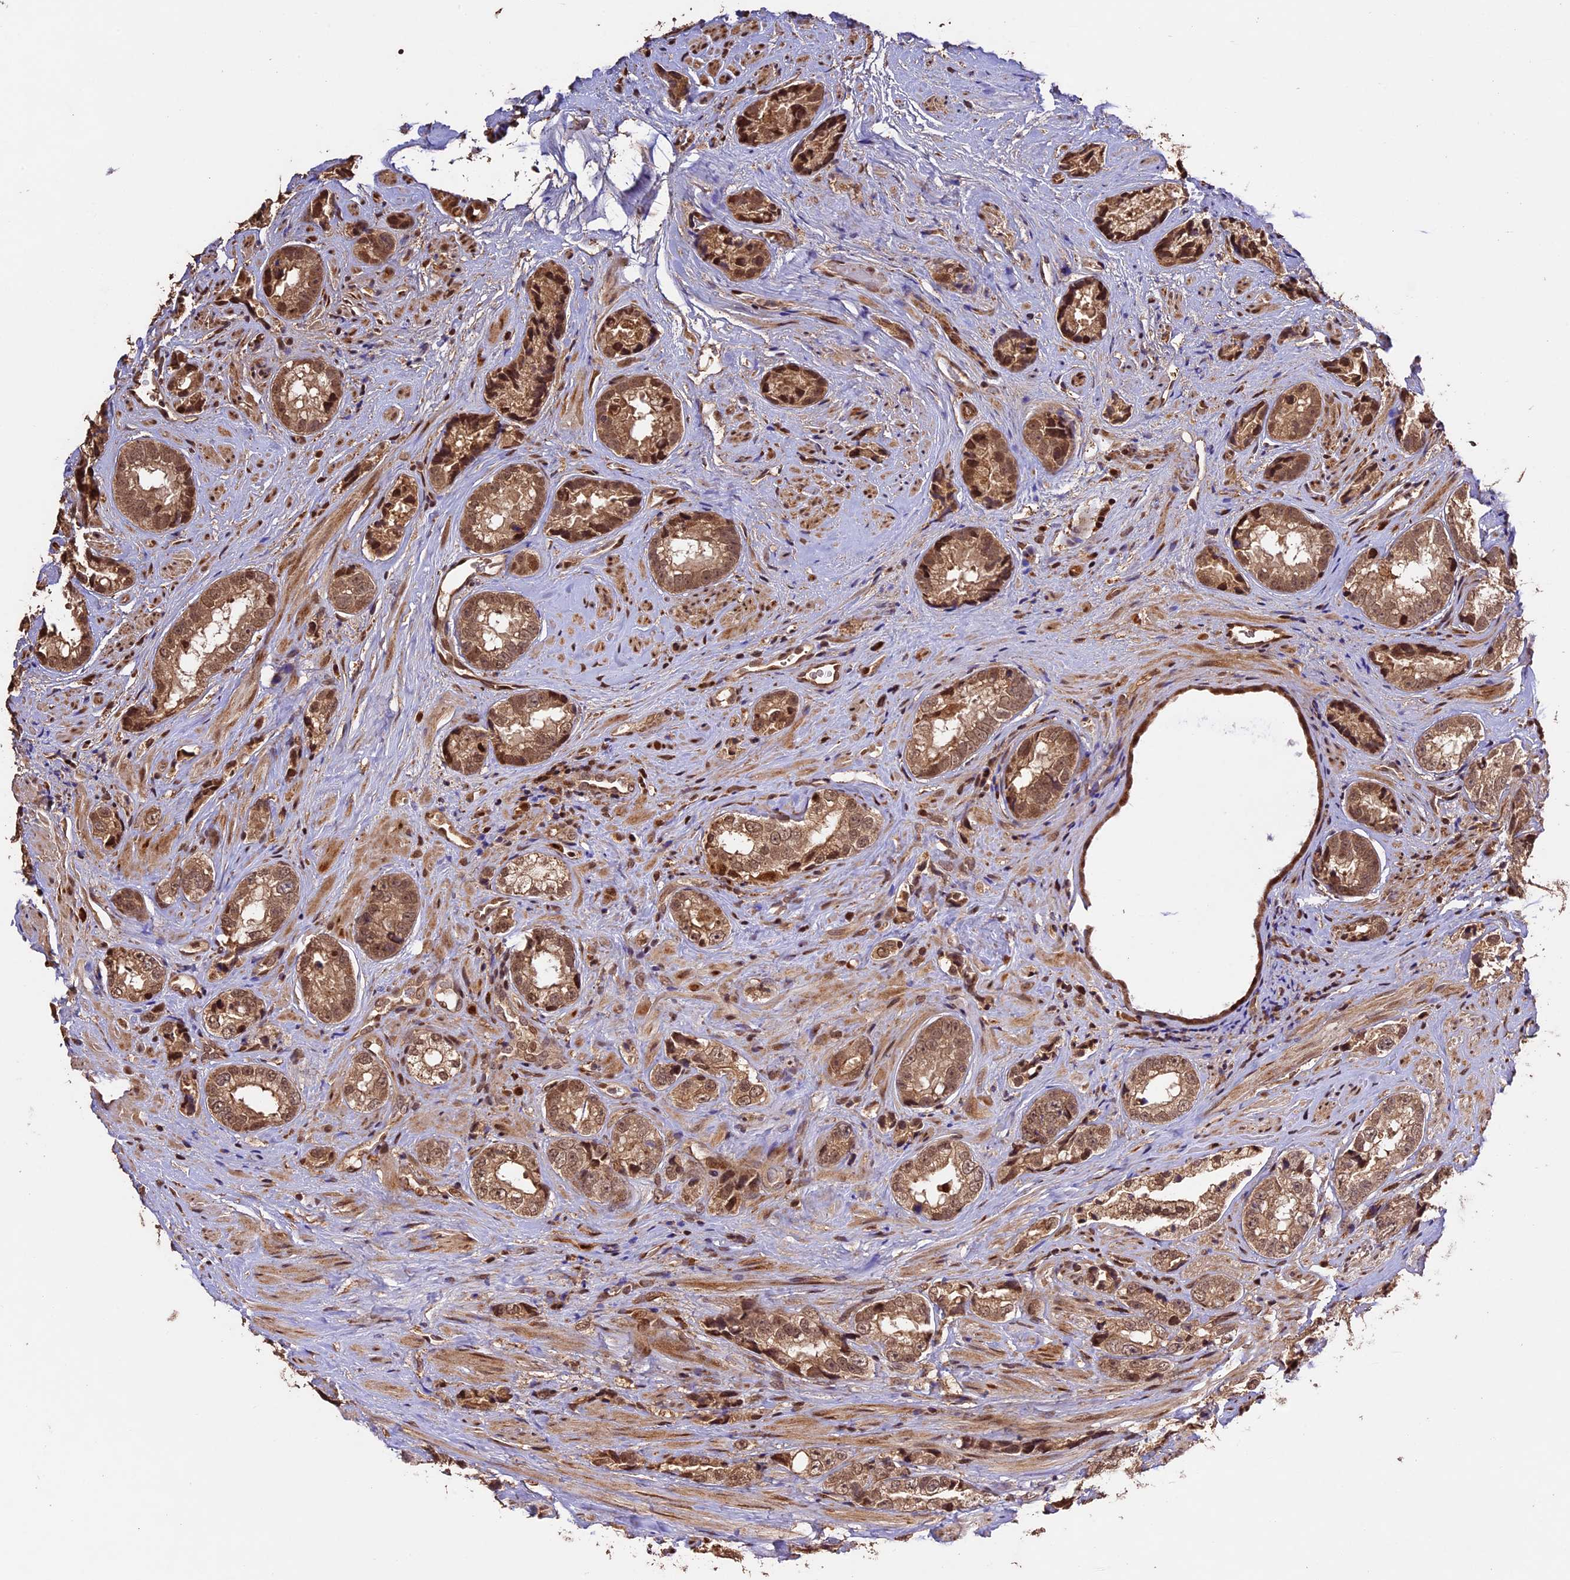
{"staining": {"intensity": "moderate", "quantity": ">75%", "location": "cytoplasmic/membranous,nuclear"}, "tissue": "prostate cancer", "cell_type": "Tumor cells", "image_type": "cancer", "snomed": [{"axis": "morphology", "description": "Adenocarcinoma, High grade"}, {"axis": "topography", "description": "Prostate"}], "caption": "Moderate cytoplasmic/membranous and nuclear protein staining is present in about >75% of tumor cells in prostate cancer. (brown staining indicates protein expression, while blue staining denotes nuclei).", "gene": "CDKN2AIP", "patient": {"sex": "male", "age": 61}}